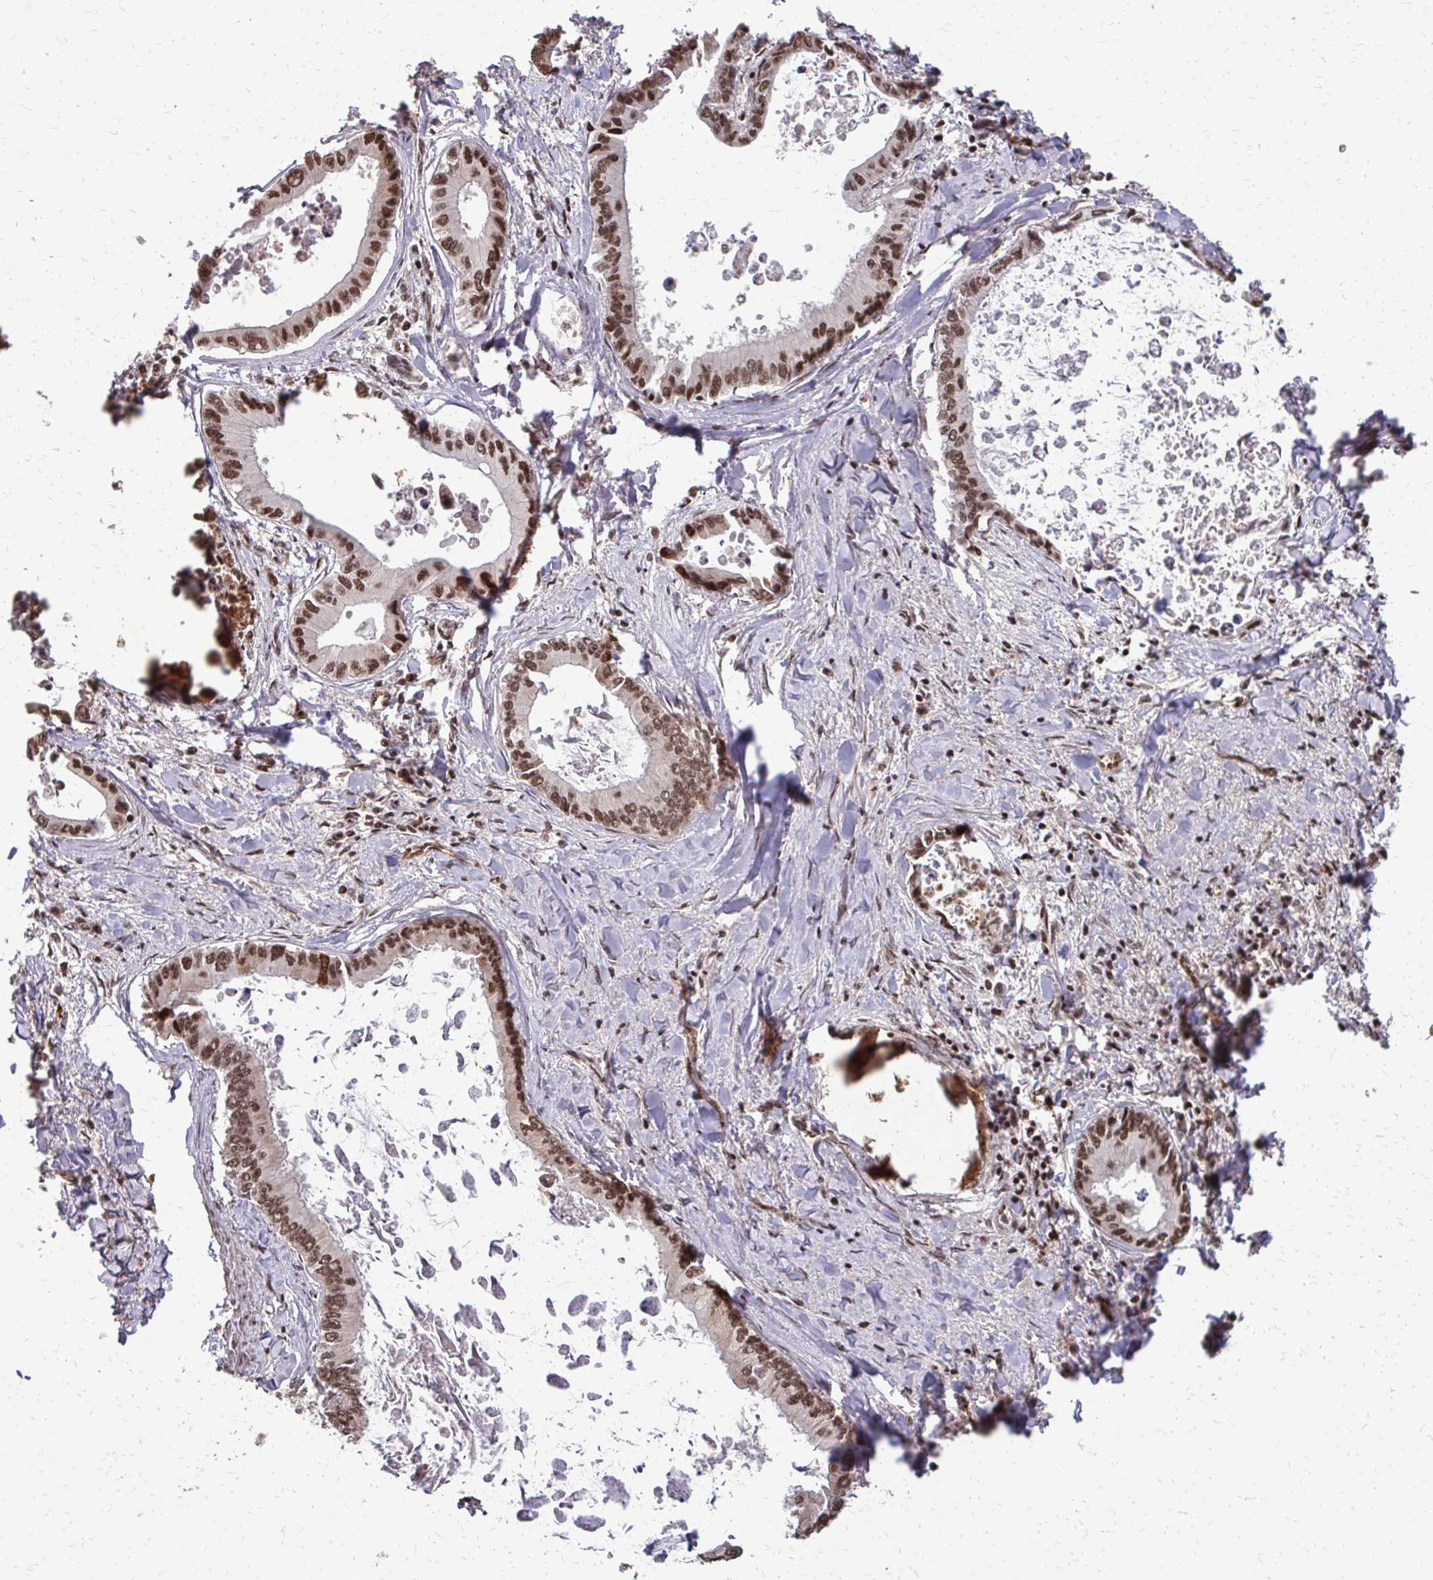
{"staining": {"intensity": "strong", "quantity": ">75%", "location": "nuclear"}, "tissue": "liver cancer", "cell_type": "Tumor cells", "image_type": "cancer", "snomed": [{"axis": "morphology", "description": "Cholangiocarcinoma"}, {"axis": "topography", "description": "Liver"}], "caption": "Immunohistochemical staining of liver cancer (cholangiocarcinoma) reveals high levels of strong nuclear positivity in about >75% of tumor cells.", "gene": "SS18", "patient": {"sex": "male", "age": 66}}